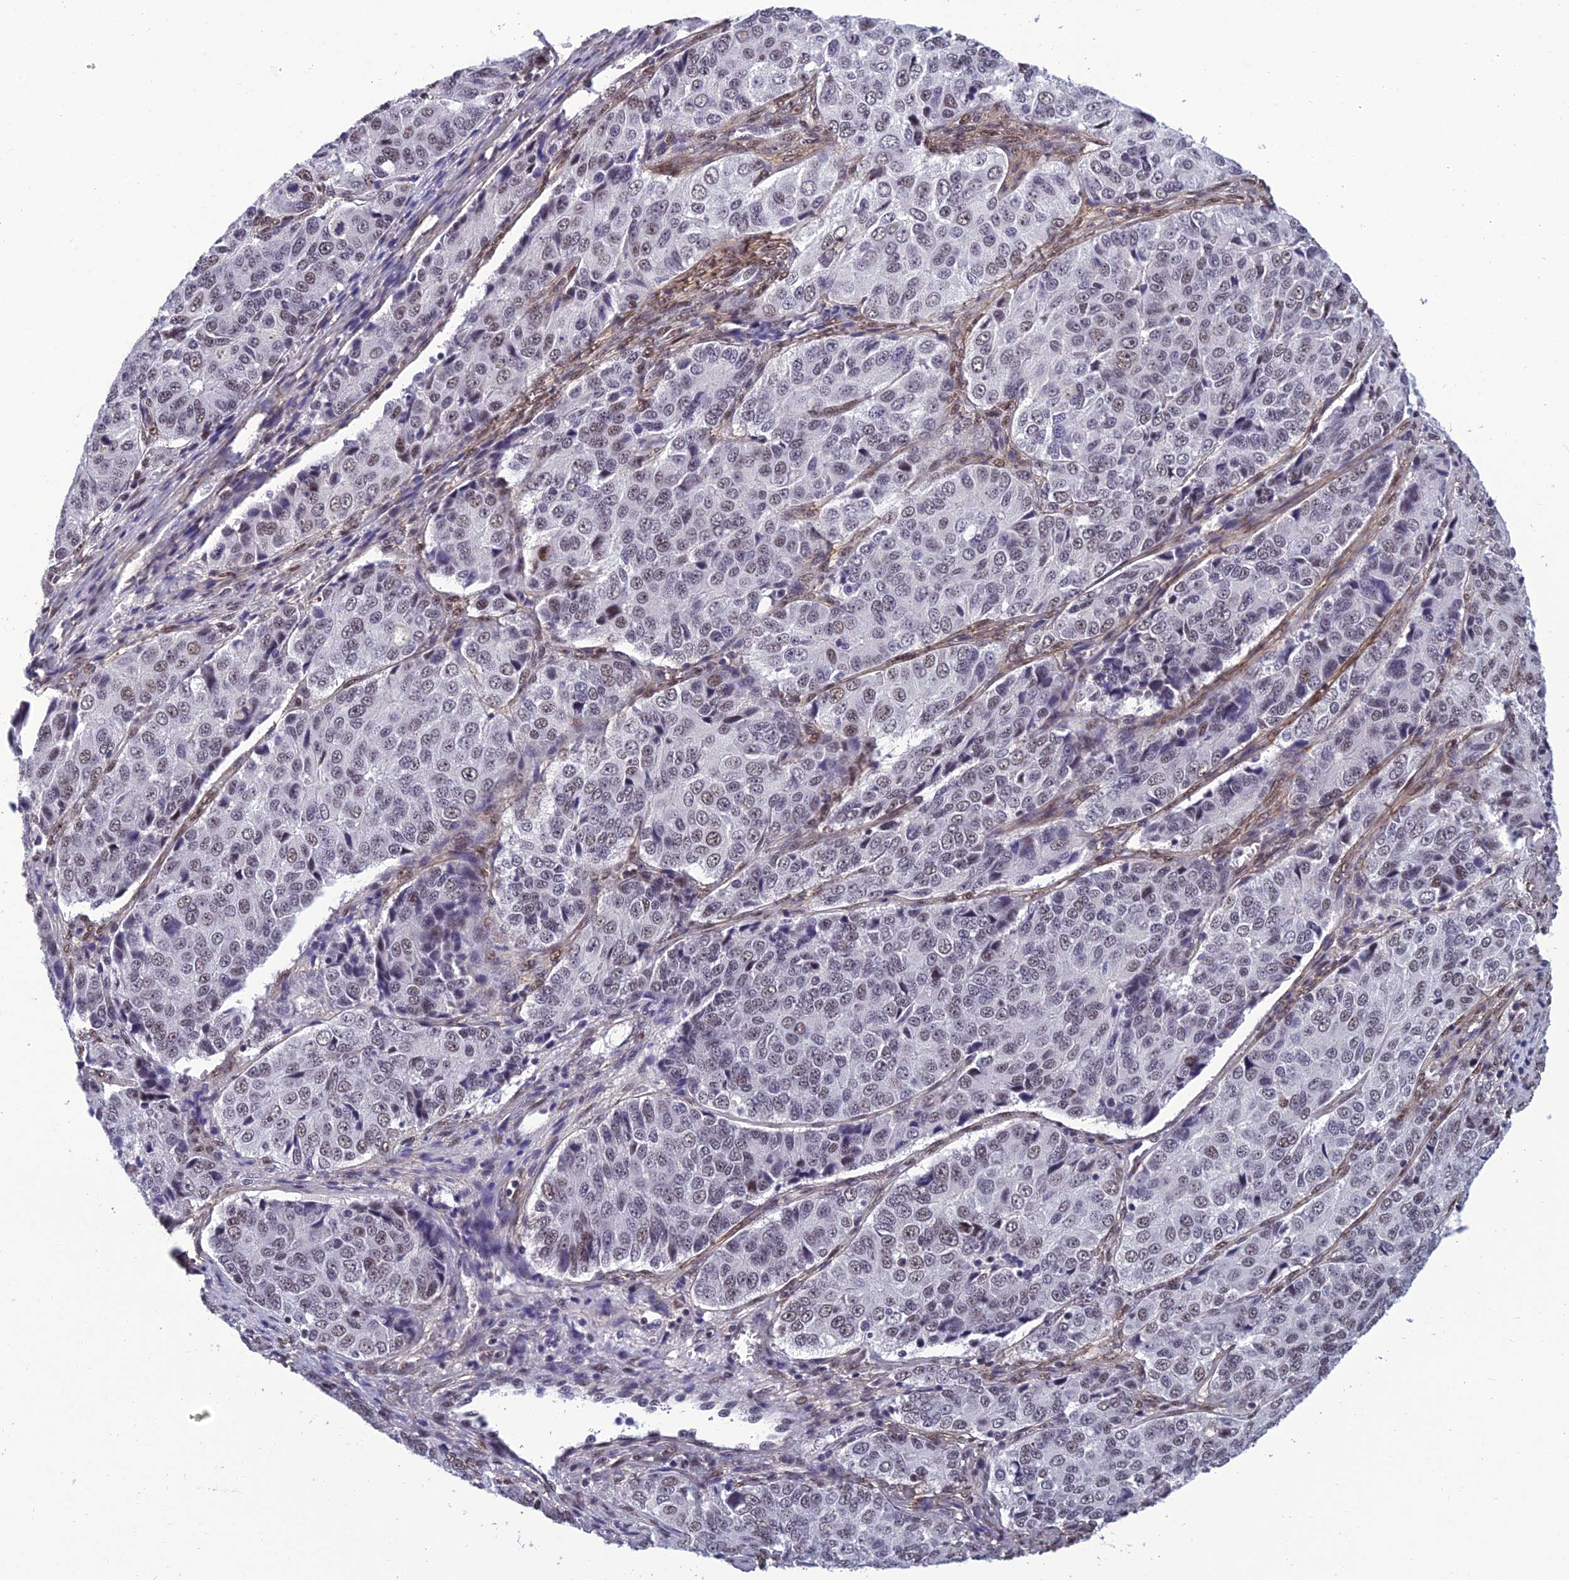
{"staining": {"intensity": "weak", "quantity": "25%-75%", "location": "nuclear"}, "tissue": "ovarian cancer", "cell_type": "Tumor cells", "image_type": "cancer", "snomed": [{"axis": "morphology", "description": "Carcinoma, endometroid"}, {"axis": "topography", "description": "Ovary"}], "caption": "Endometroid carcinoma (ovarian) stained with a brown dye exhibits weak nuclear positive positivity in approximately 25%-75% of tumor cells.", "gene": "RSRC1", "patient": {"sex": "female", "age": 51}}